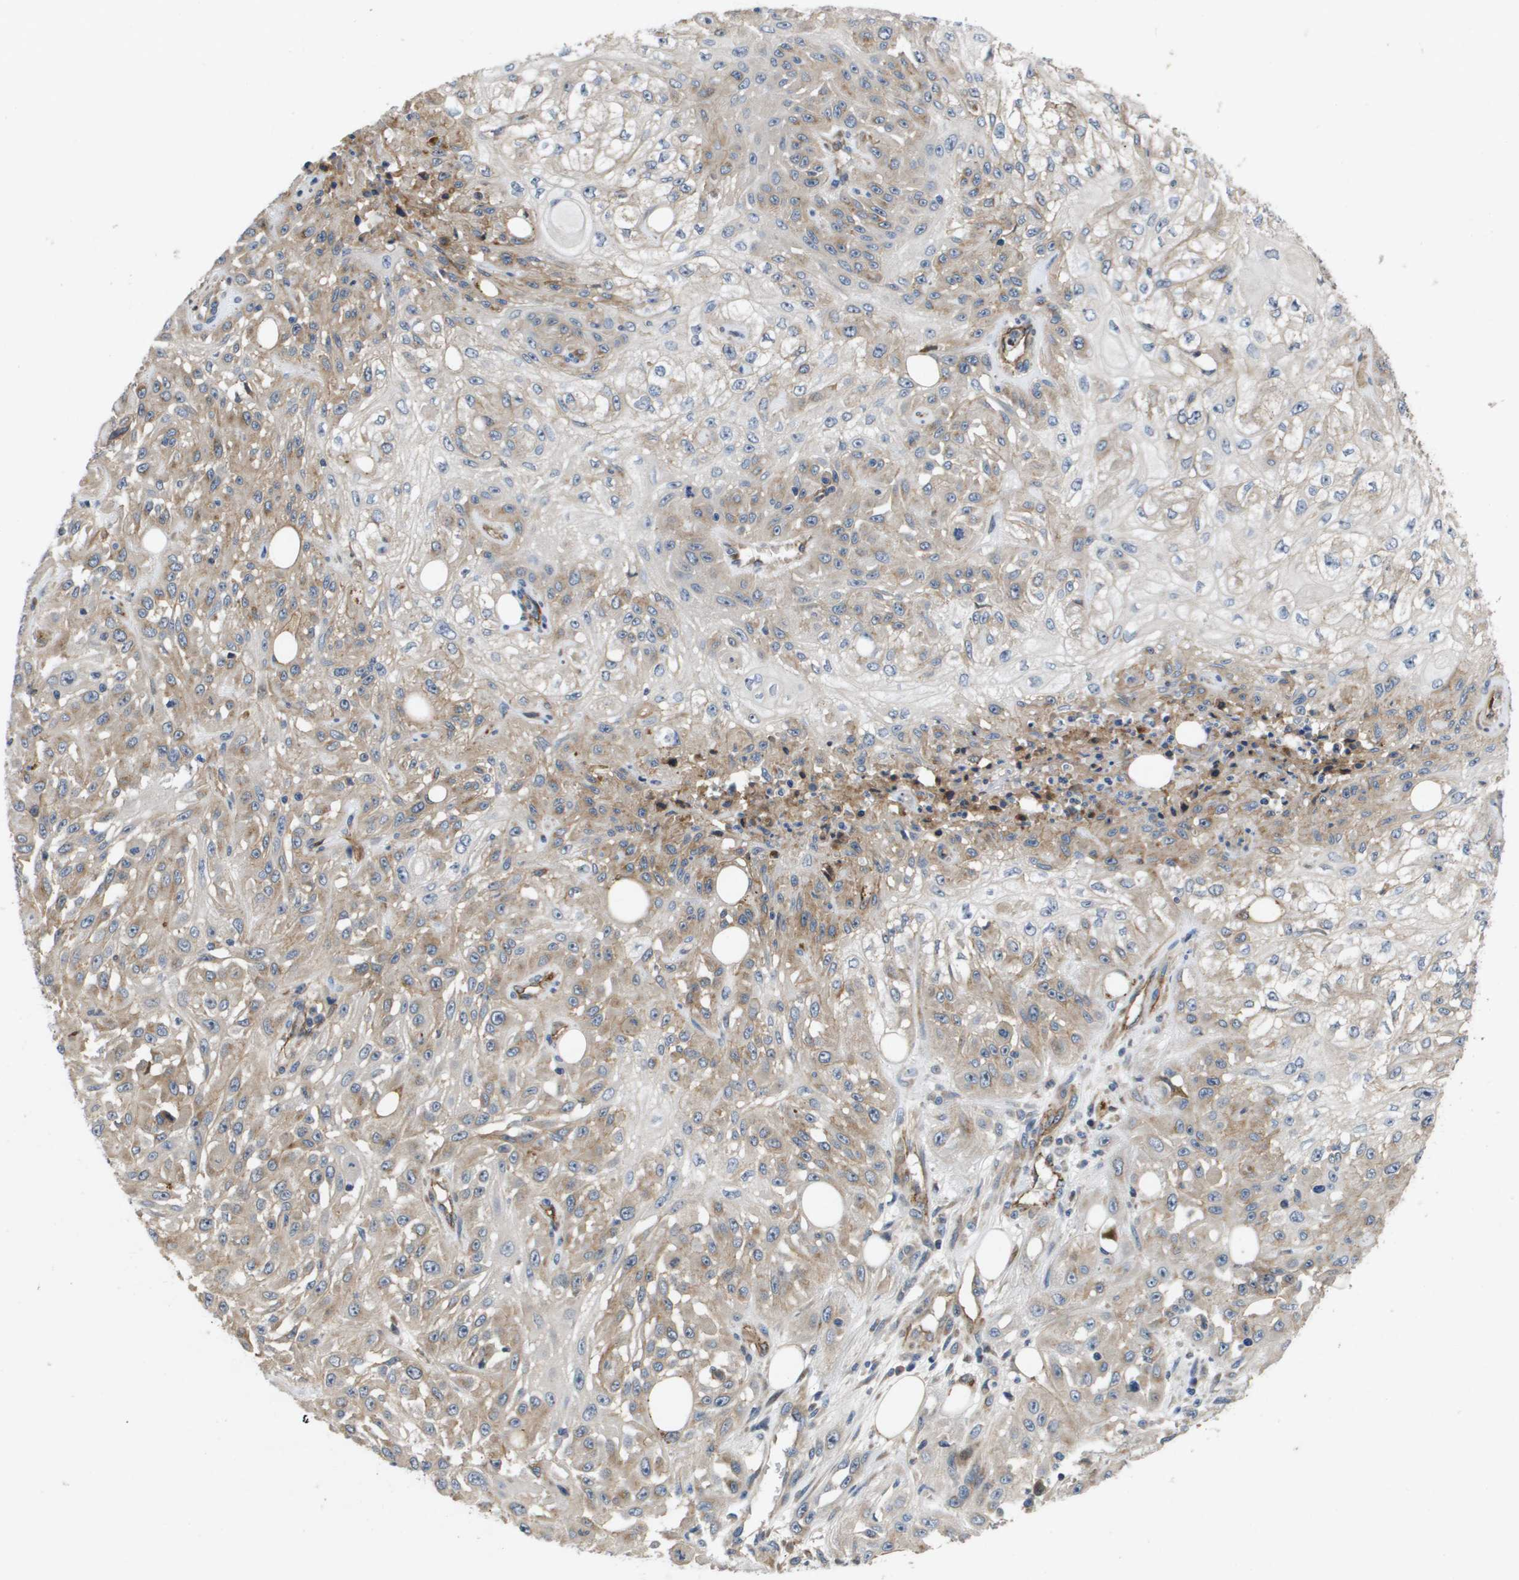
{"staining": {"intensity": "weak", "quantity": ">75%", "location": "cytoplasmic/membranous"}, "tissue": "skin cancer", "cell_type": "Tumor cells", "image_type": "cancer", "snomed": [{"axis": "morphology", "description": "Squamous cell carcinoma, NOS"}, {"axis": "morphology", "description": "Squamous cell carcinoma, metastatic, NOS"}, {"axis": "topography", "description": "Skin"}, {"axis": "topography", "description": "Lymph node"}], "caption": "IHC of human skin cancer (squamous cell carcinoma) shows low levels of weak cytoplasmic/membranous expression in about >75% of tumor cells.", "gene": "ENTPD2", "patient": {"sex": "male", "age": 75}}